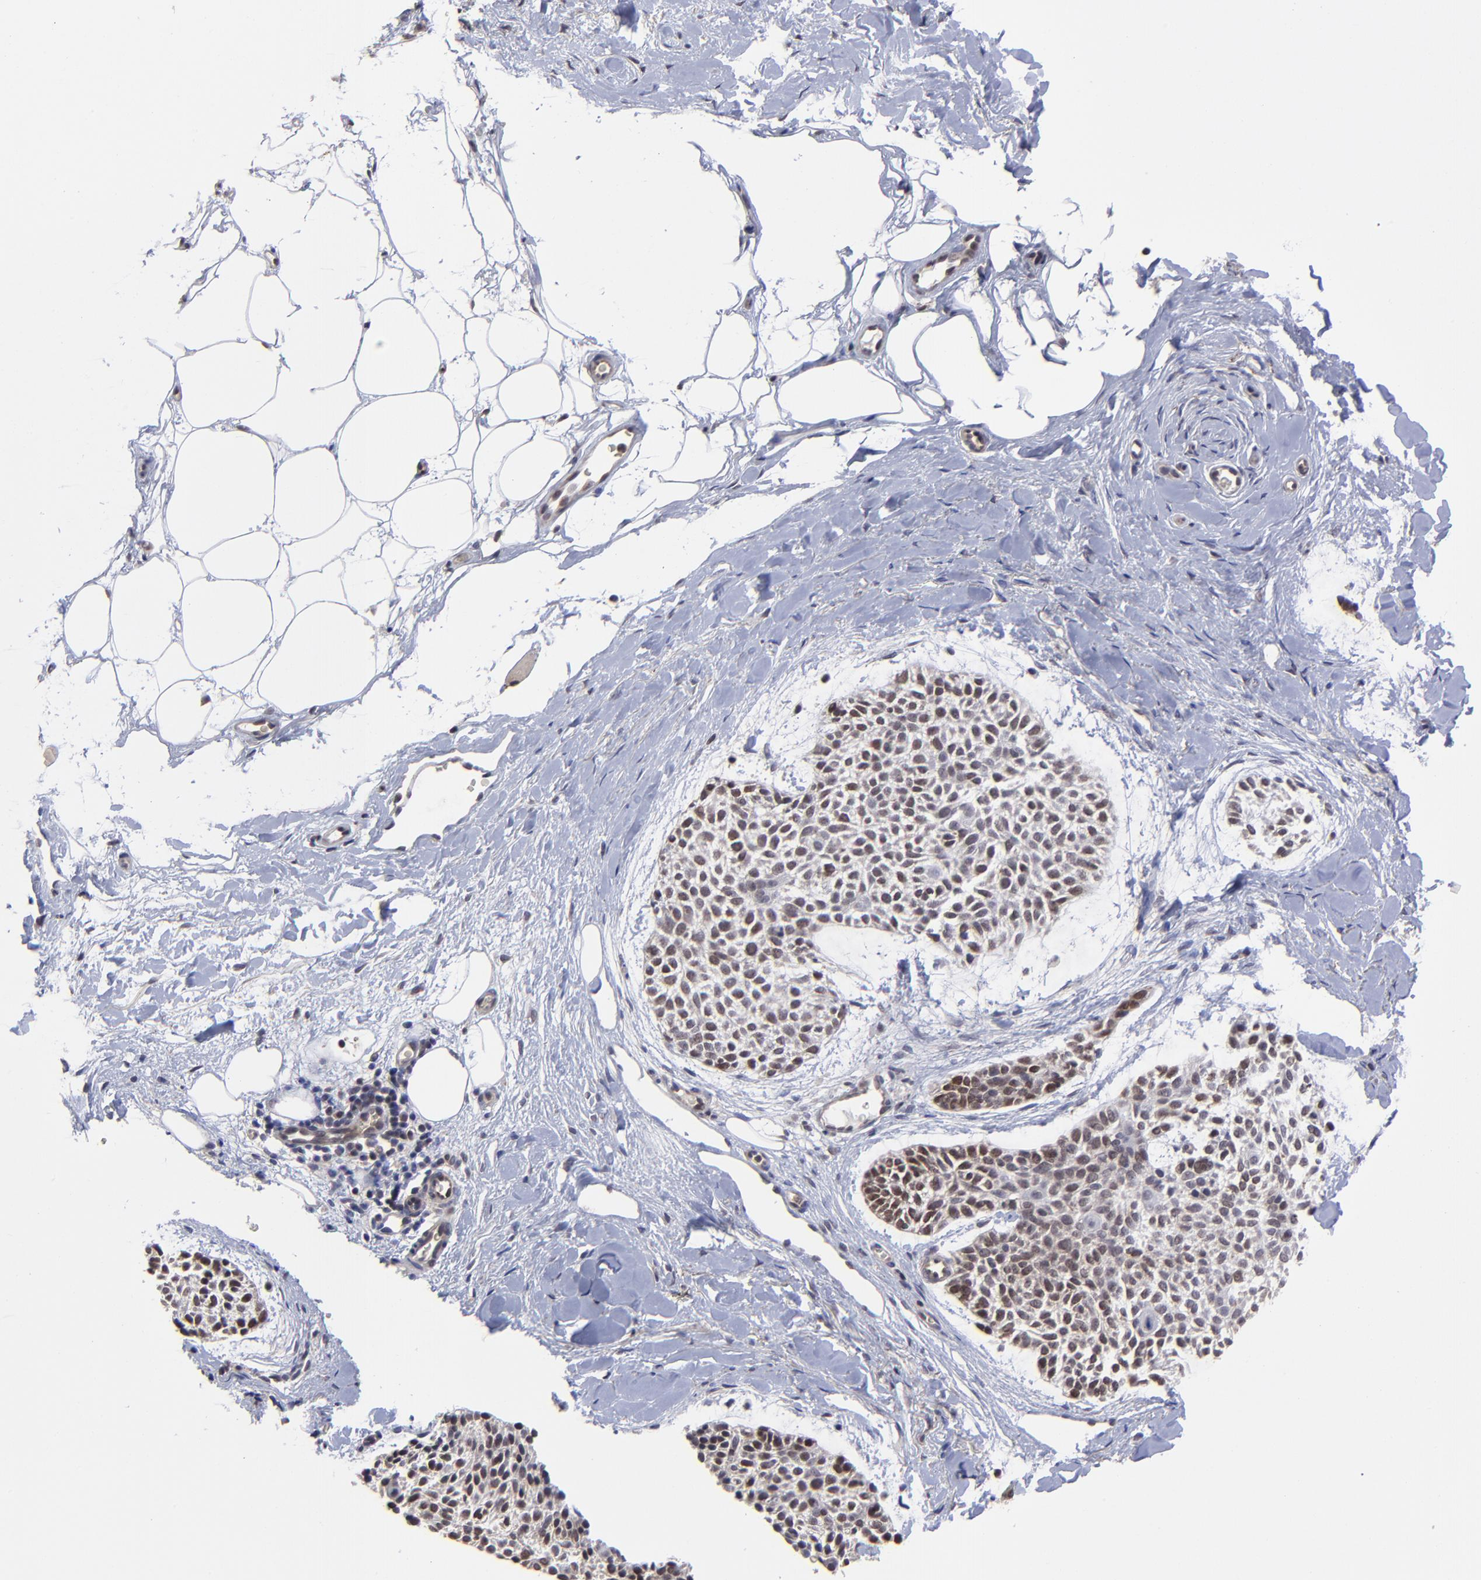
{"staining": {"intensity": "weak", "quantity": "<25%", "location": "nuclear"}, "tissue": "skin cancer", "cell_type": "Tumor cells", "image_type": "cancer", "snomed": [{"axis": "morphology", "description": "Normal tissue, NOS"}, {"axis": "morphology", "description": "Basal cell carcinoma"}, {"axis": "topography", "description": "Skin"}], "caption": "The immunohistochemistry histopathology image has no significant positivity in tumor cells of basal cell carcinoma (skin) tissue.", "gene": "ZNF419", "patient": {"sex": "female", "age": 70}}